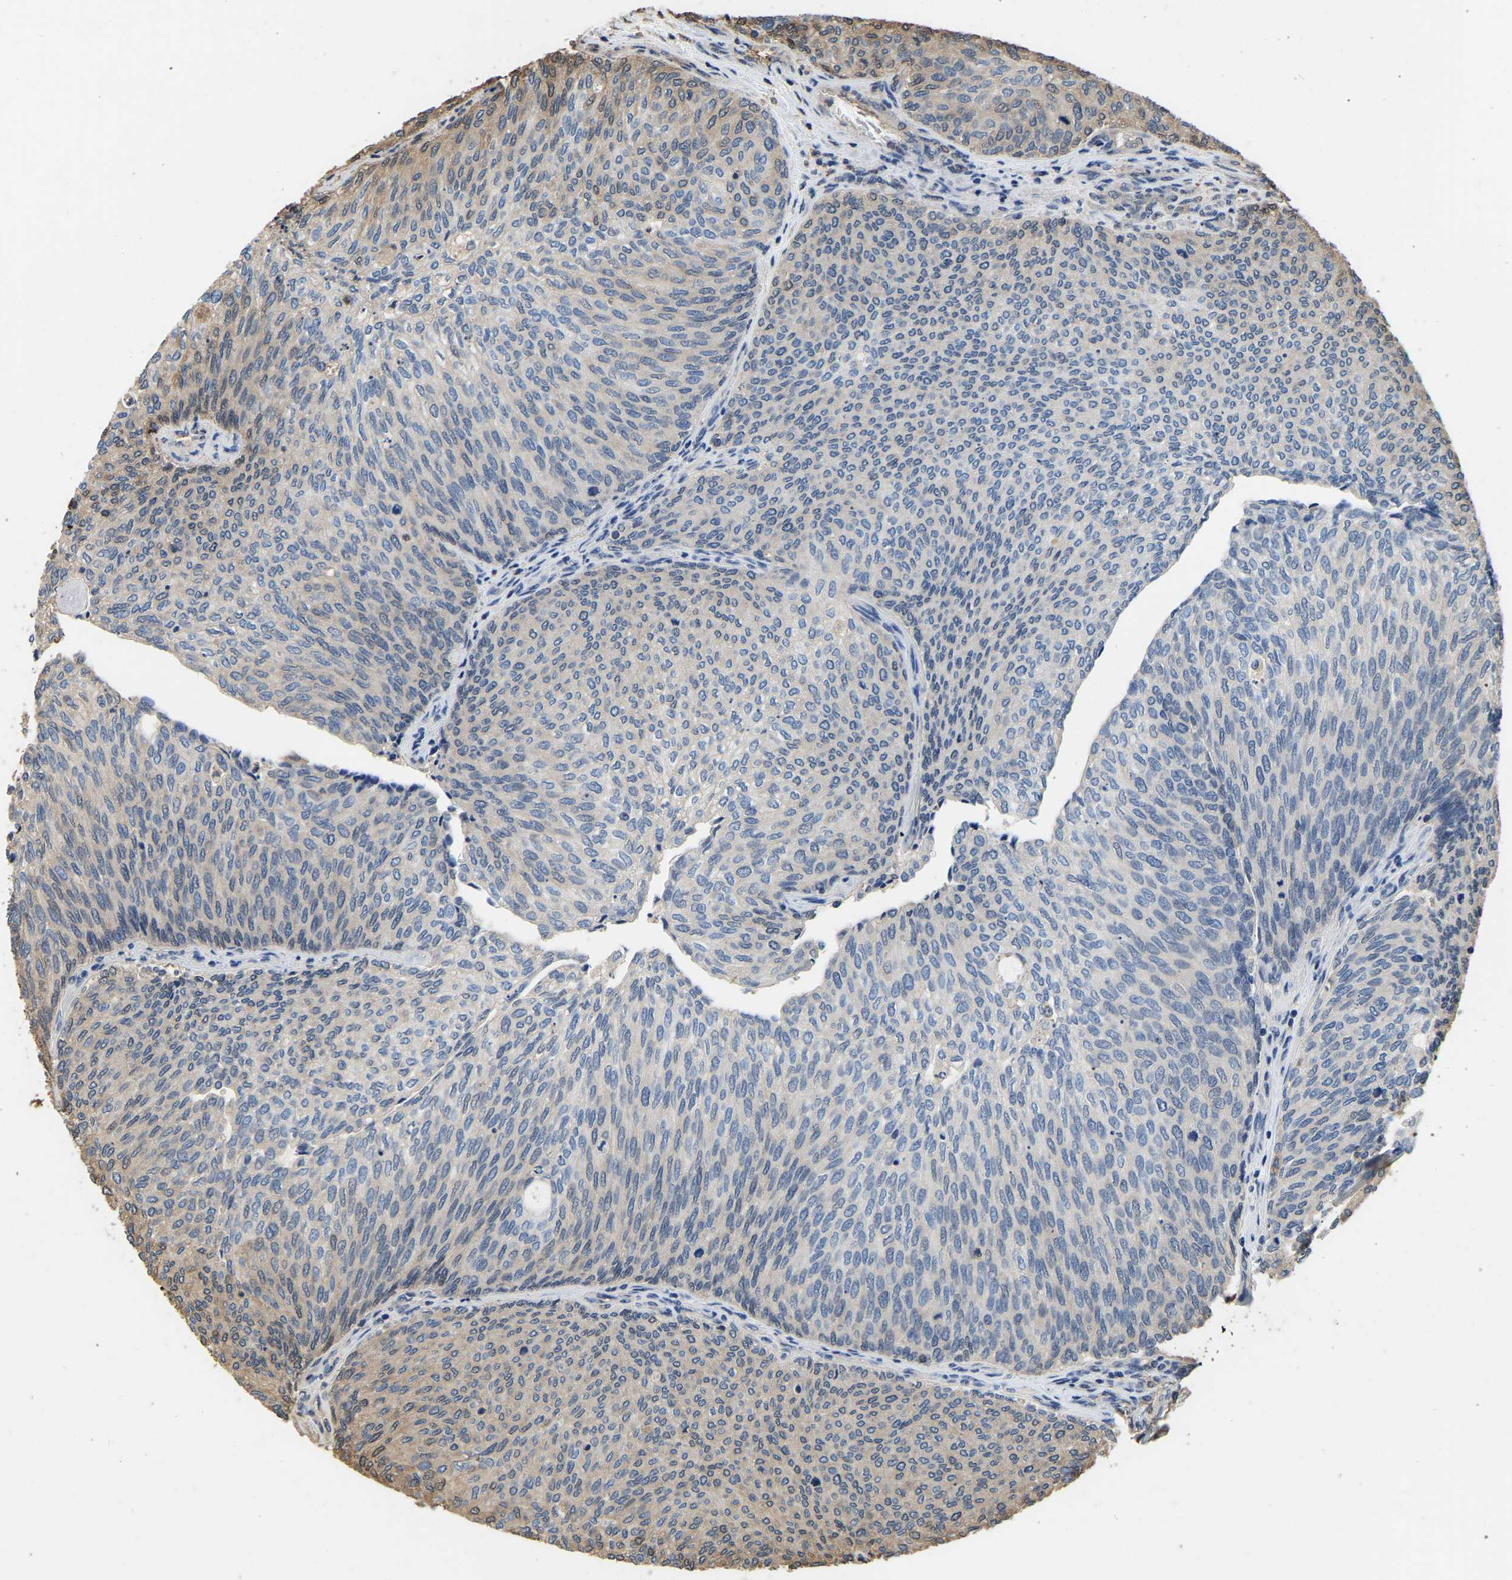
{"staining": {"intensity": "negative", "quantity": "none", "location": "none"}, "tissue": "urothelial cancer", "cell_type": "Tumor cells", "image_type": "cancer", "snomed": [{"axis": "morphology", "description": "Urothelial carcinoma, Low grade"}, {"axis": "topography", "description": "Urinary bladder"}], "caption": "An image of human urothelial carcinoma (low-grade) is negative for staining in tumor cells. (DAB IHC, high magnification).", "gene": "LDHB", "patient": {"sex": "female", "age": 79}}